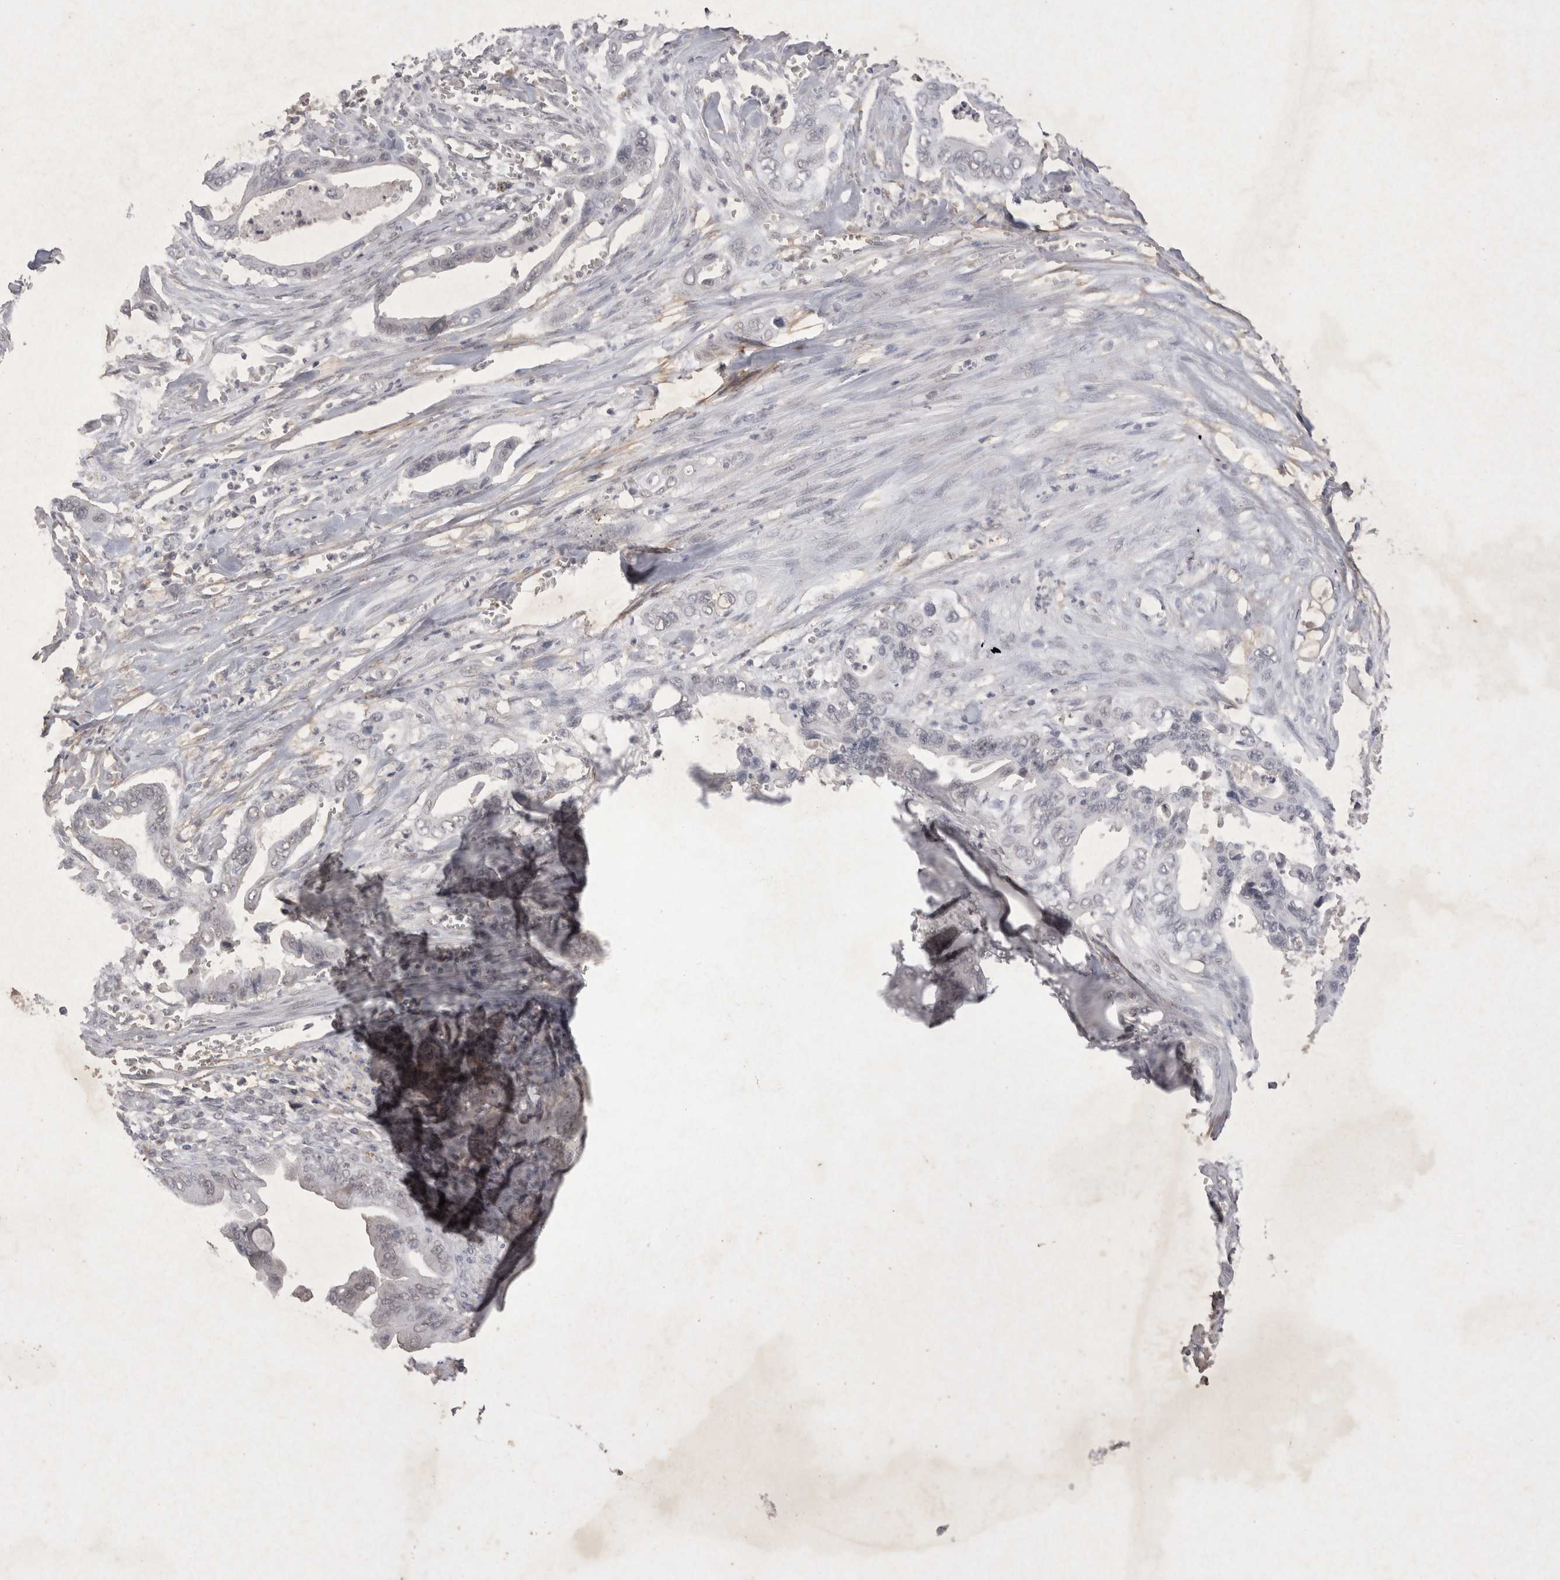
{"staining": {"intensity": "negative", "quantity": "none", "location": "none"}, "tissue": "pancreatic cancer", "cell_type": "Tumor cells", "image_type": "cancer", "snomed": [{"axis": "morphology", "description": "Adenocarcinoma, NOS"}, {"axis": "topography", "description": "Pancreas"}], "caption": "The immunohistochemistry photomicrograph has no significant expression in tumor cells of pancreatic cancer tissue.", "gene": "LYVE1", "patient": {"sex": "male", "age": 59}}